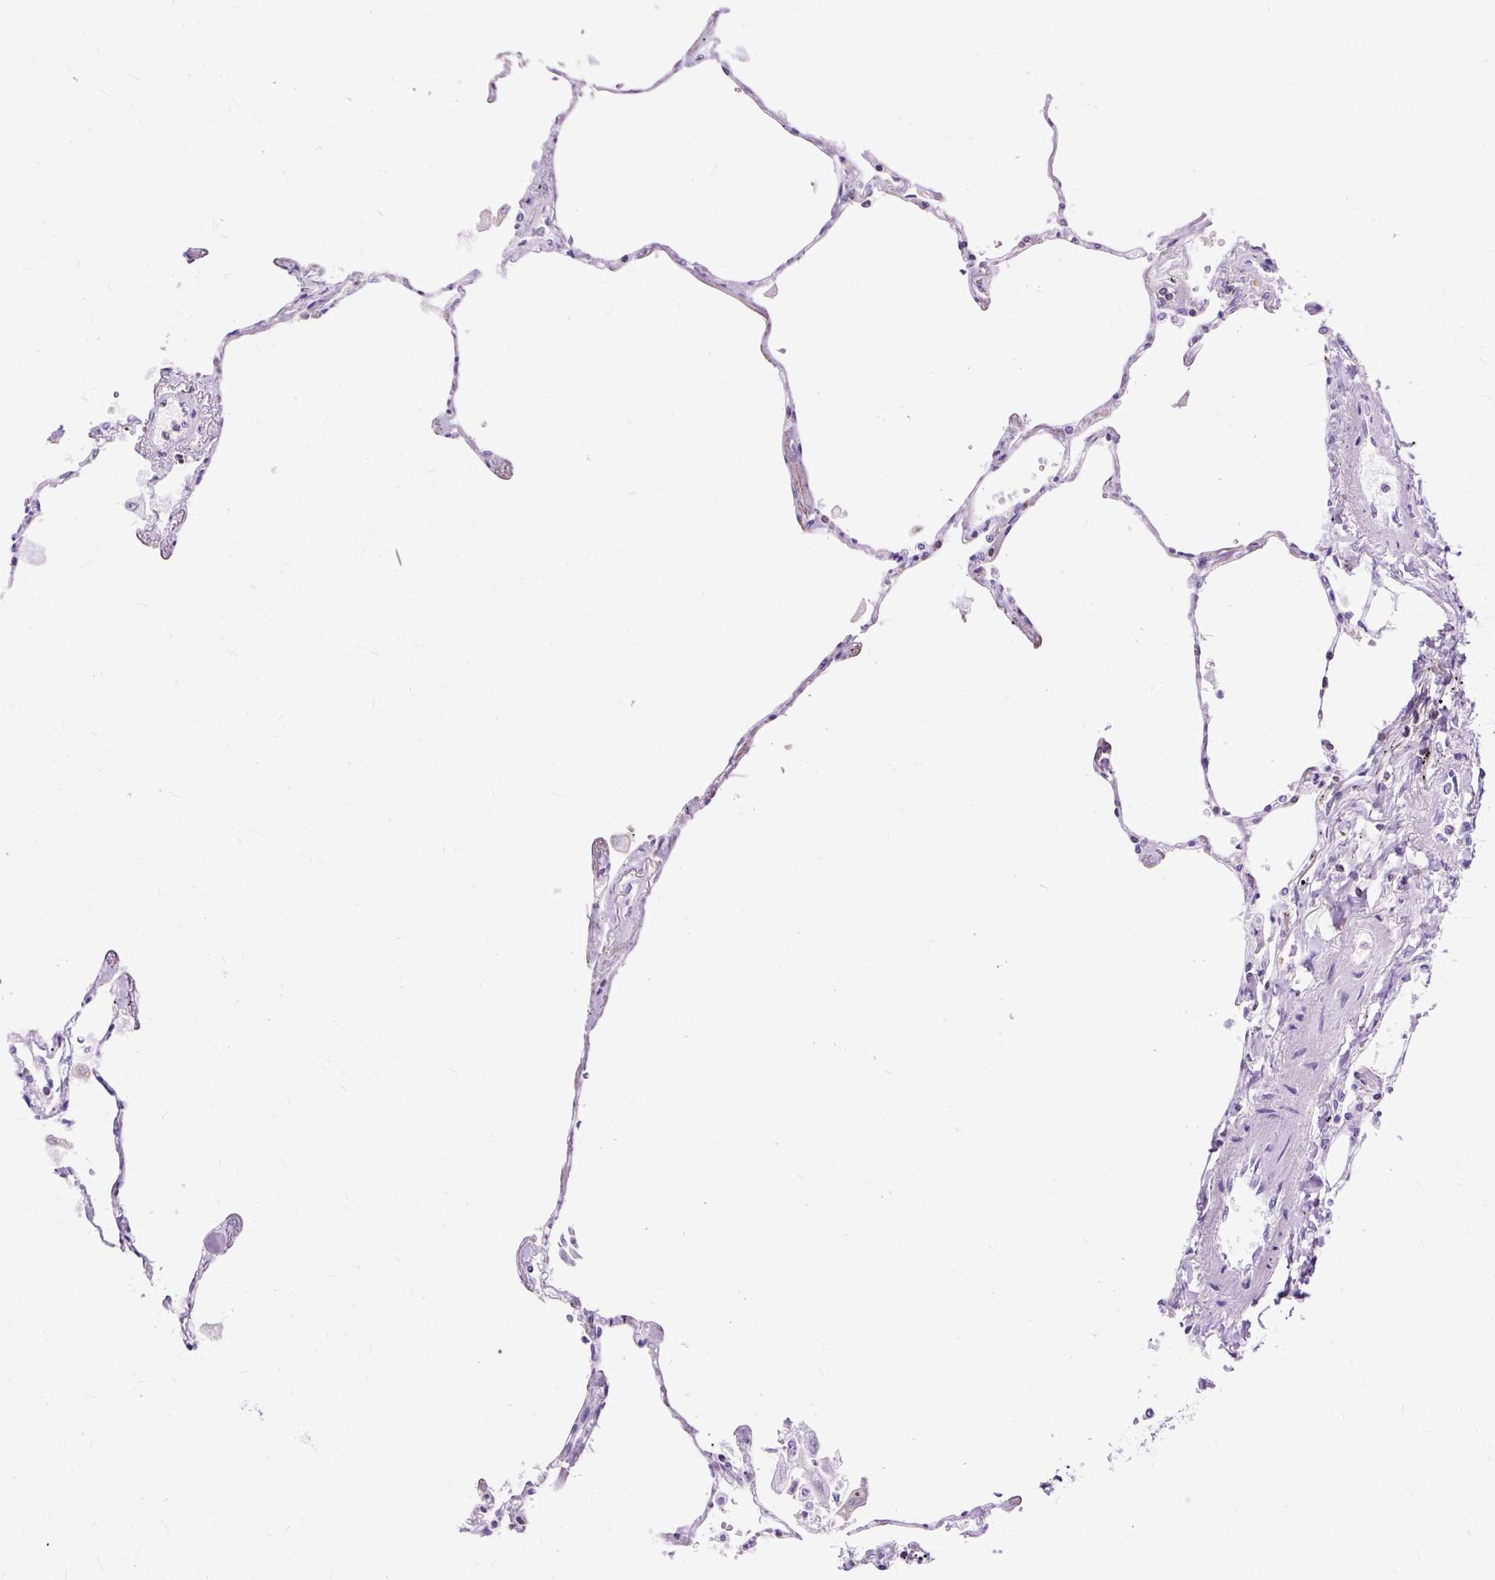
{"staining": {"intensity": "negative", "quantity": "none", "location": "none"}, "tissue": "lung", "cell_type": "Alveolar cells", "image_type": "normal", "snomed": [{"axis": "morphology", "description": "Normal tissue, NOS"}, {"axis": "topography", "description": "Lung"}], "caption": "This is a micrograph of IHC staining of benign lung, which shows no positivity in alveolar cells. The staining was performed using DAB to visualize the protein expression in brown, while the nuclei were stained in blue with hematoxylin (Magnification: 20x).", "gene": "TWF2", "patient": {"sex": "female", "age": 67}}